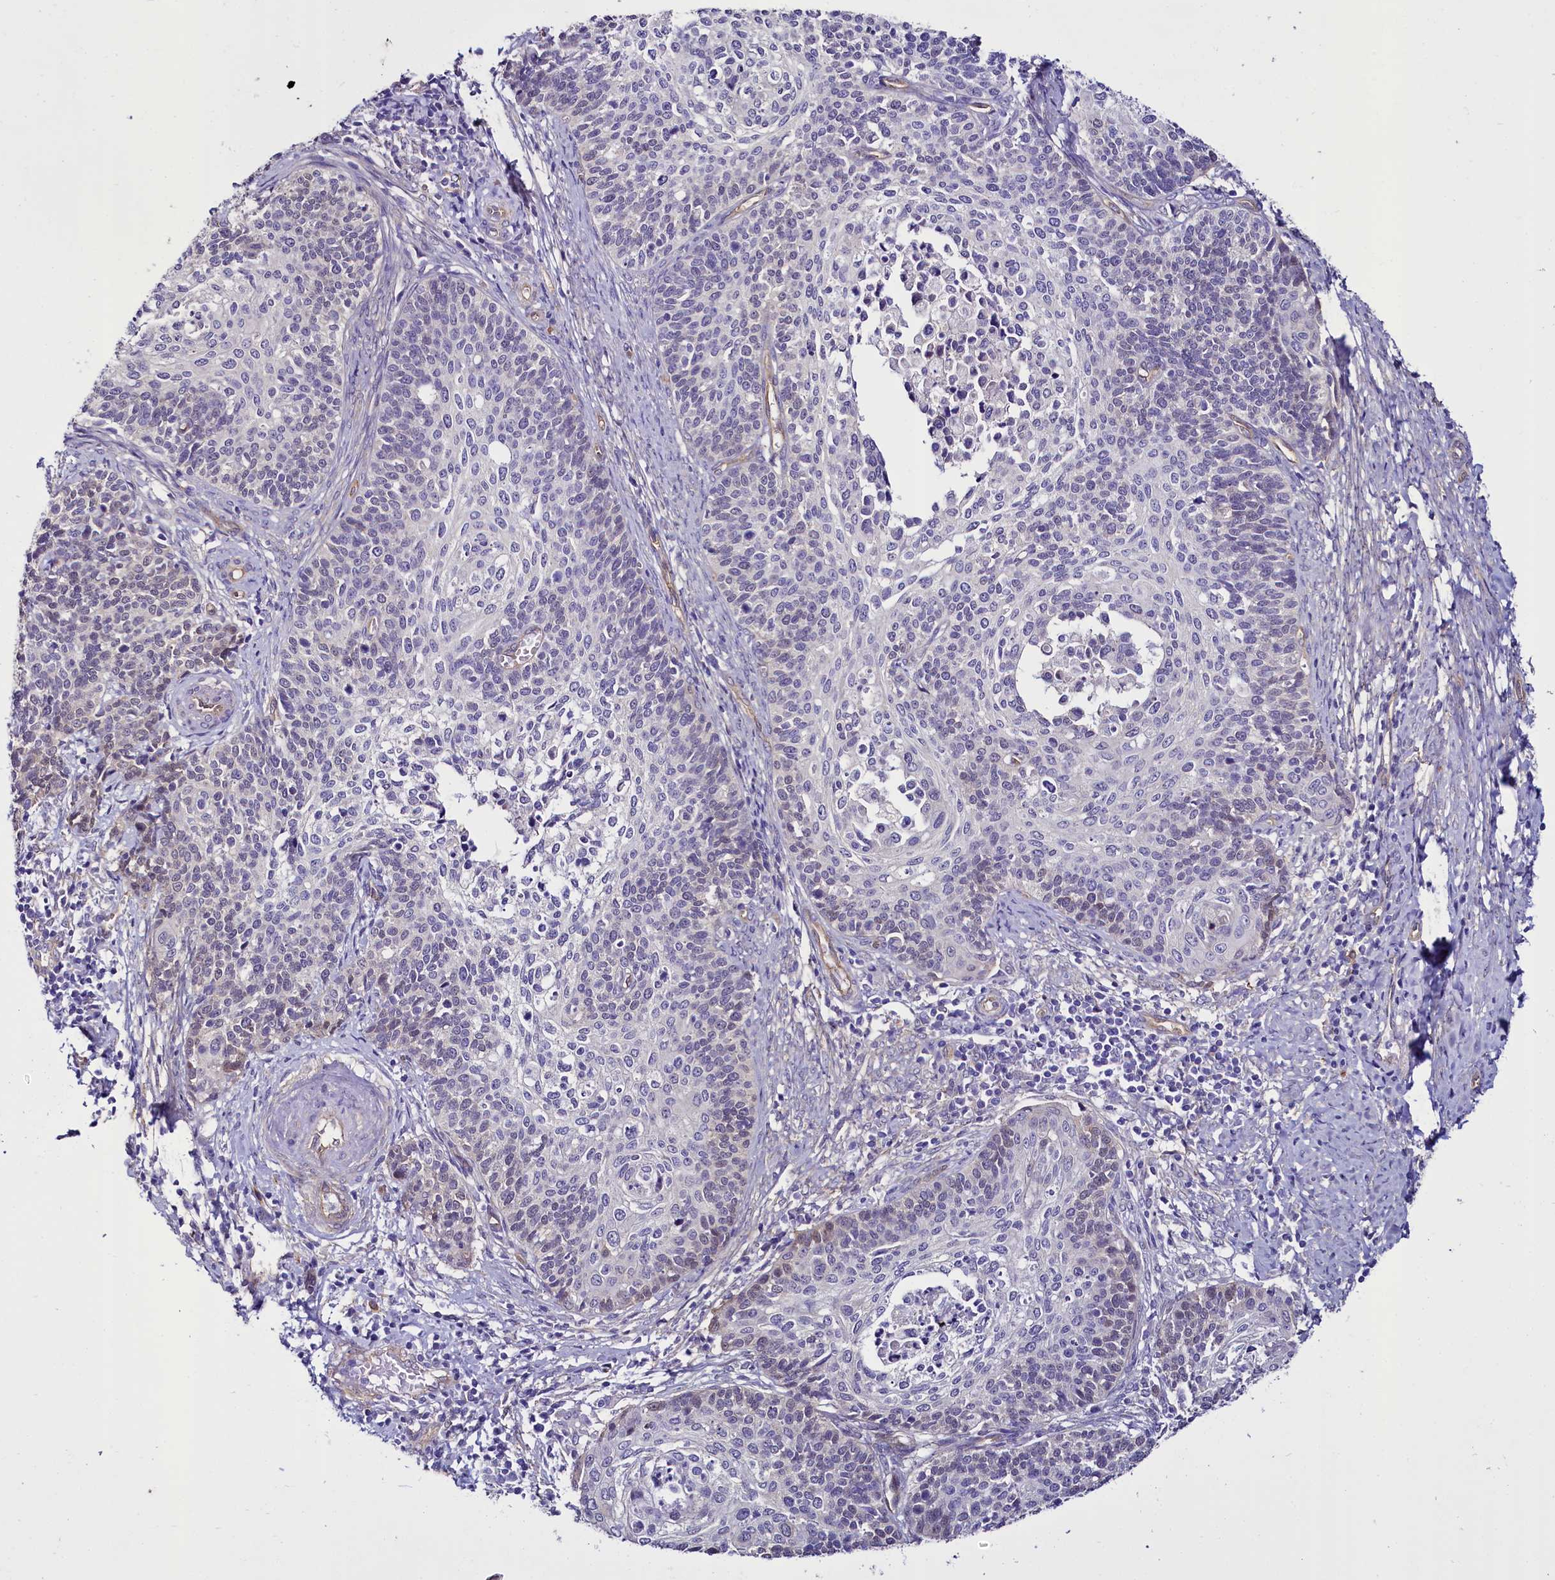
{"staining": {"intensity": "negative", "quantity": "none", "location": "none"}, "tissue": "cervical cancer", "cell_type": "Tumor cells", "image_type": "cancer", "snomed": [{"axis": "morphology", "description": "Squamous cell carcinoma, NOS"}, {"axis": "topography", "description": "Cervix"}], "caption": "Immunohistochemical staining of human cervical squamous cell carcinoma displays no significant expression in tumor cells.", "gene": "STXBP1", "patient": {"sex": "female", "age": 39}}